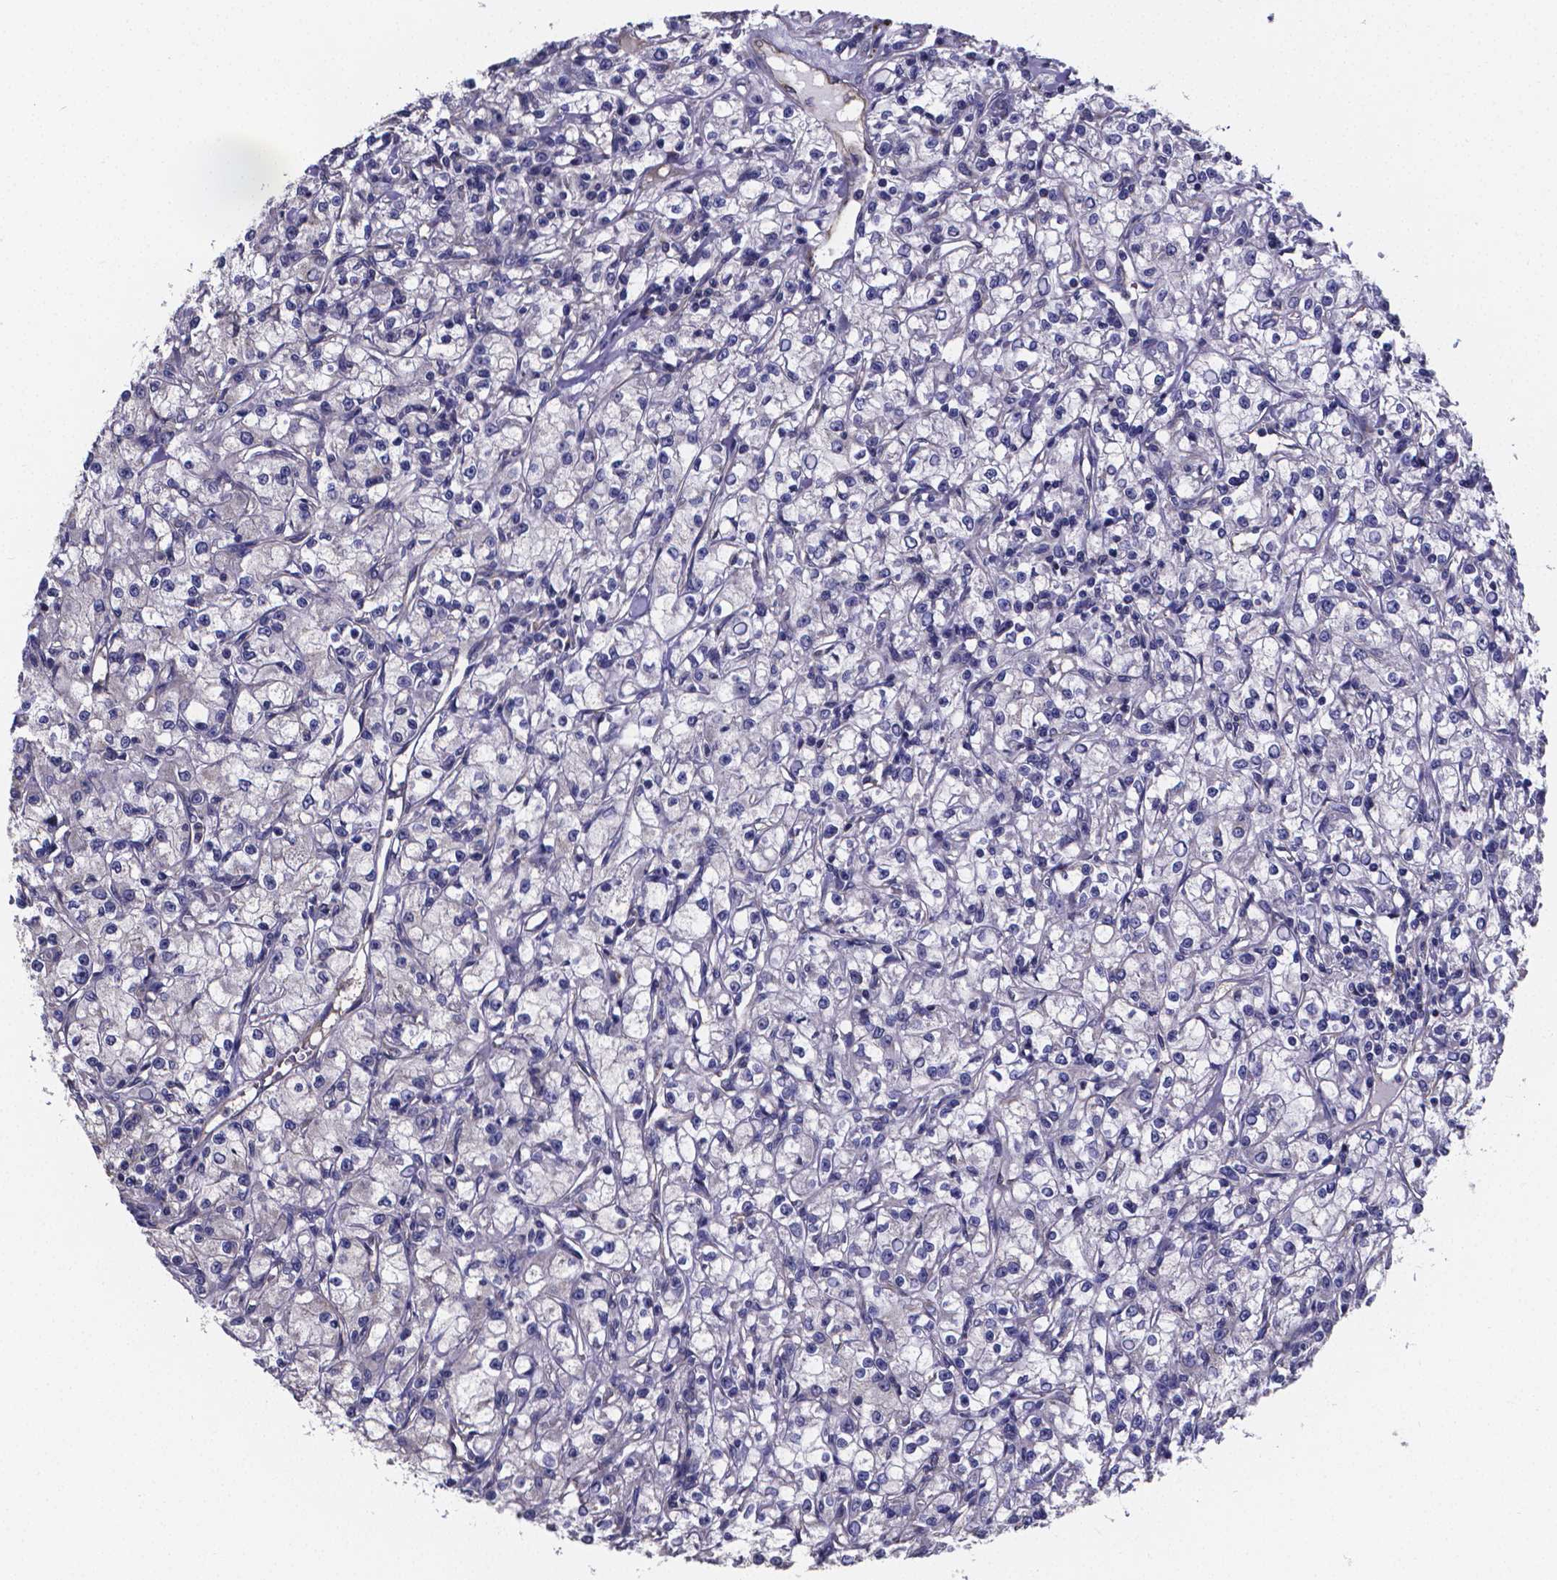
{"staining": {"intensity": "negative", "quantity": "none", "location": "none"}, "tissue": "renal cancer", "cell_type": "Tumor cells", "image_type": "cancer", "snomed": [{"axis": "morphology", "description": "Adenocarcinoma, NOS"}, {"axis": "topography", "description": "Kidney"}], "caption": "High power microscopy photomicrograph of an immunohistochemistry micrograph of adenocarcinoma (renal), revealing no significant expression in tumor cells.", "gene": "SFRP4", "patient": {"sex": "female", "age": 59}}